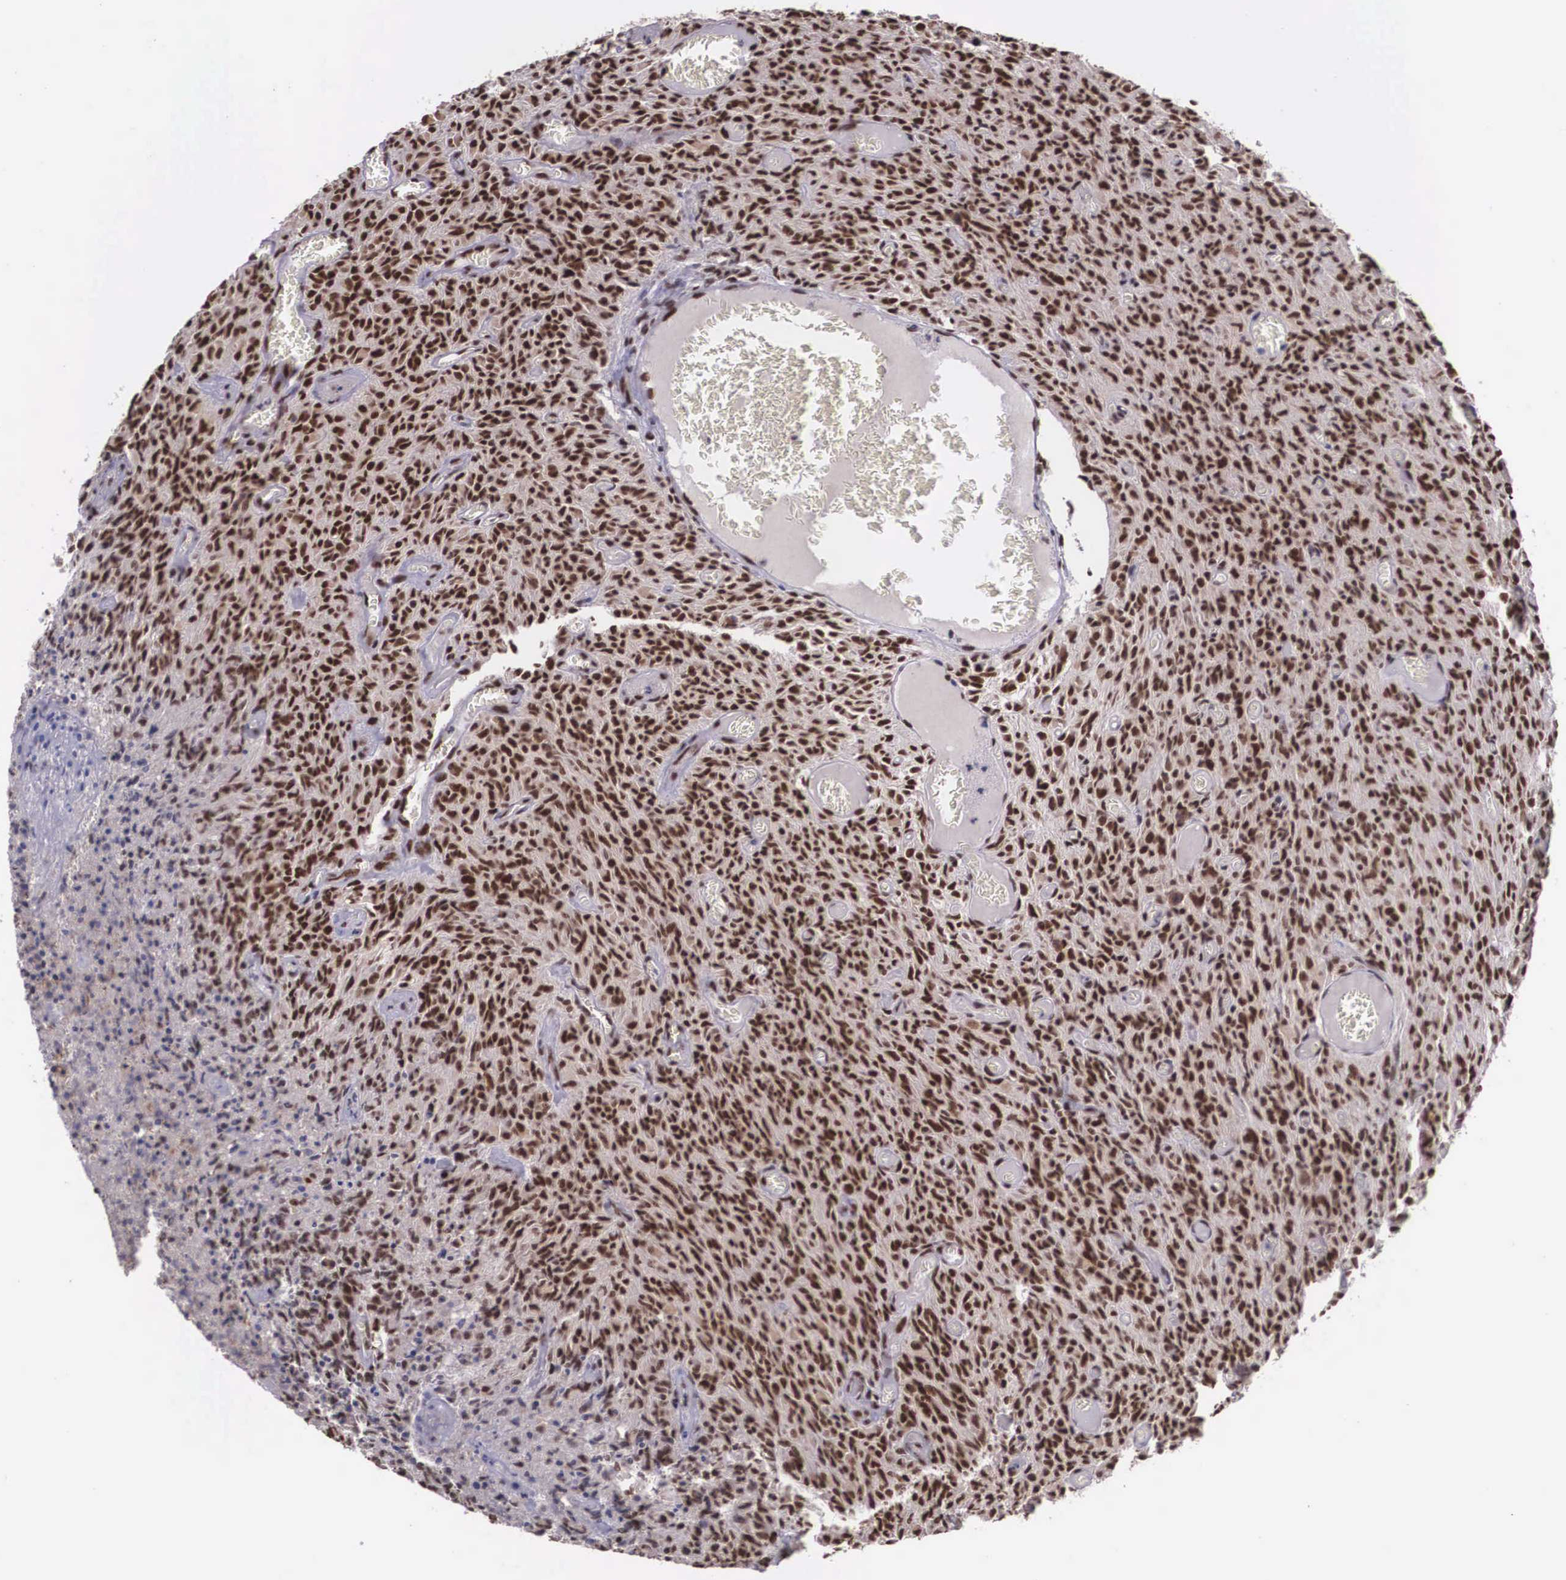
{"staining": {"intensity": "strong", "quantity": ">75%", "location": "nuclear"}, "tissue": "glioma", "cell_type": "Tumor cells", "image_type": "cancer", "snomed": [{"axis": "morphology", "description": "Glioma, malignant, High grade"}, {"axis": "topography", "description": "Brain"}], "caption": "Protein expression analysis of human glioma reveals strong nuclear expression in about >75% of tumor cells. The staining was performed using DAB, with brown indicating positive protein expression. Nuclei are stained blue with hematoxylin.", "gene": "POLR2F", "patient": {"sex": "male", "age": 56}}